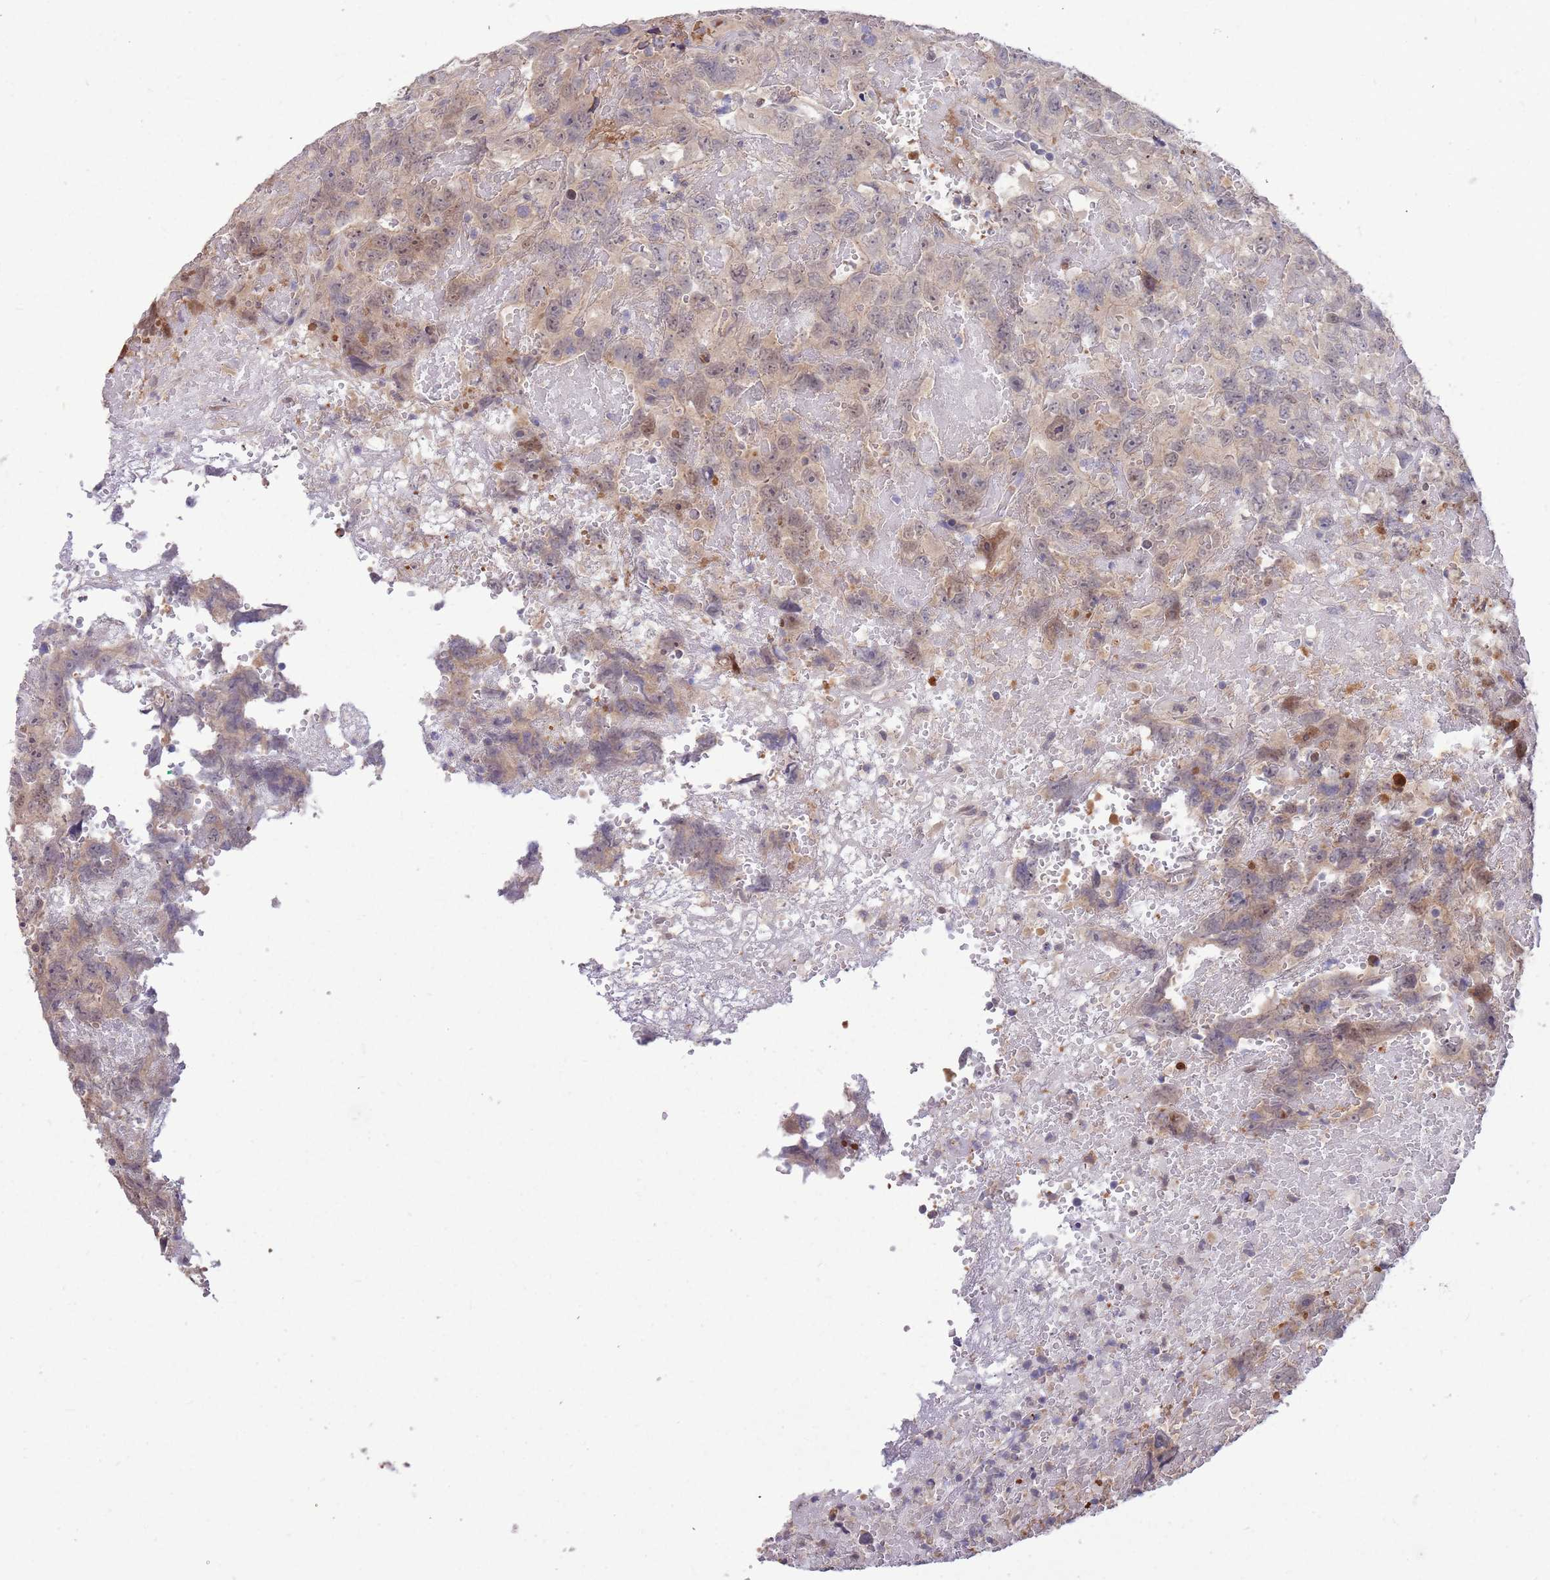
{"staining": {"intensity": "moderate", "quantity": "<25%", "location": "cytoplasmic/membranous"}, "tissue": "testis cancer", "cell_type": "Tumor cells", "image_type": "cancer", "snomed": [{"axis": "morphology", "description": "Carcinoma, Embryonal, NOS"}, {"axis": "topography", "description": "Testis"}], "caption": "IHC micrograph of neoplastic tissue: human testis cancer stained using IHC reveals low levels of moderate protein expression localized specifically in the cytoplasmic/membranous of tumor cells, appearing as a cytoplasmic/membranous brown color.", "gene": "AP5S1", "patient": {"sex": "male", "age": 45}}